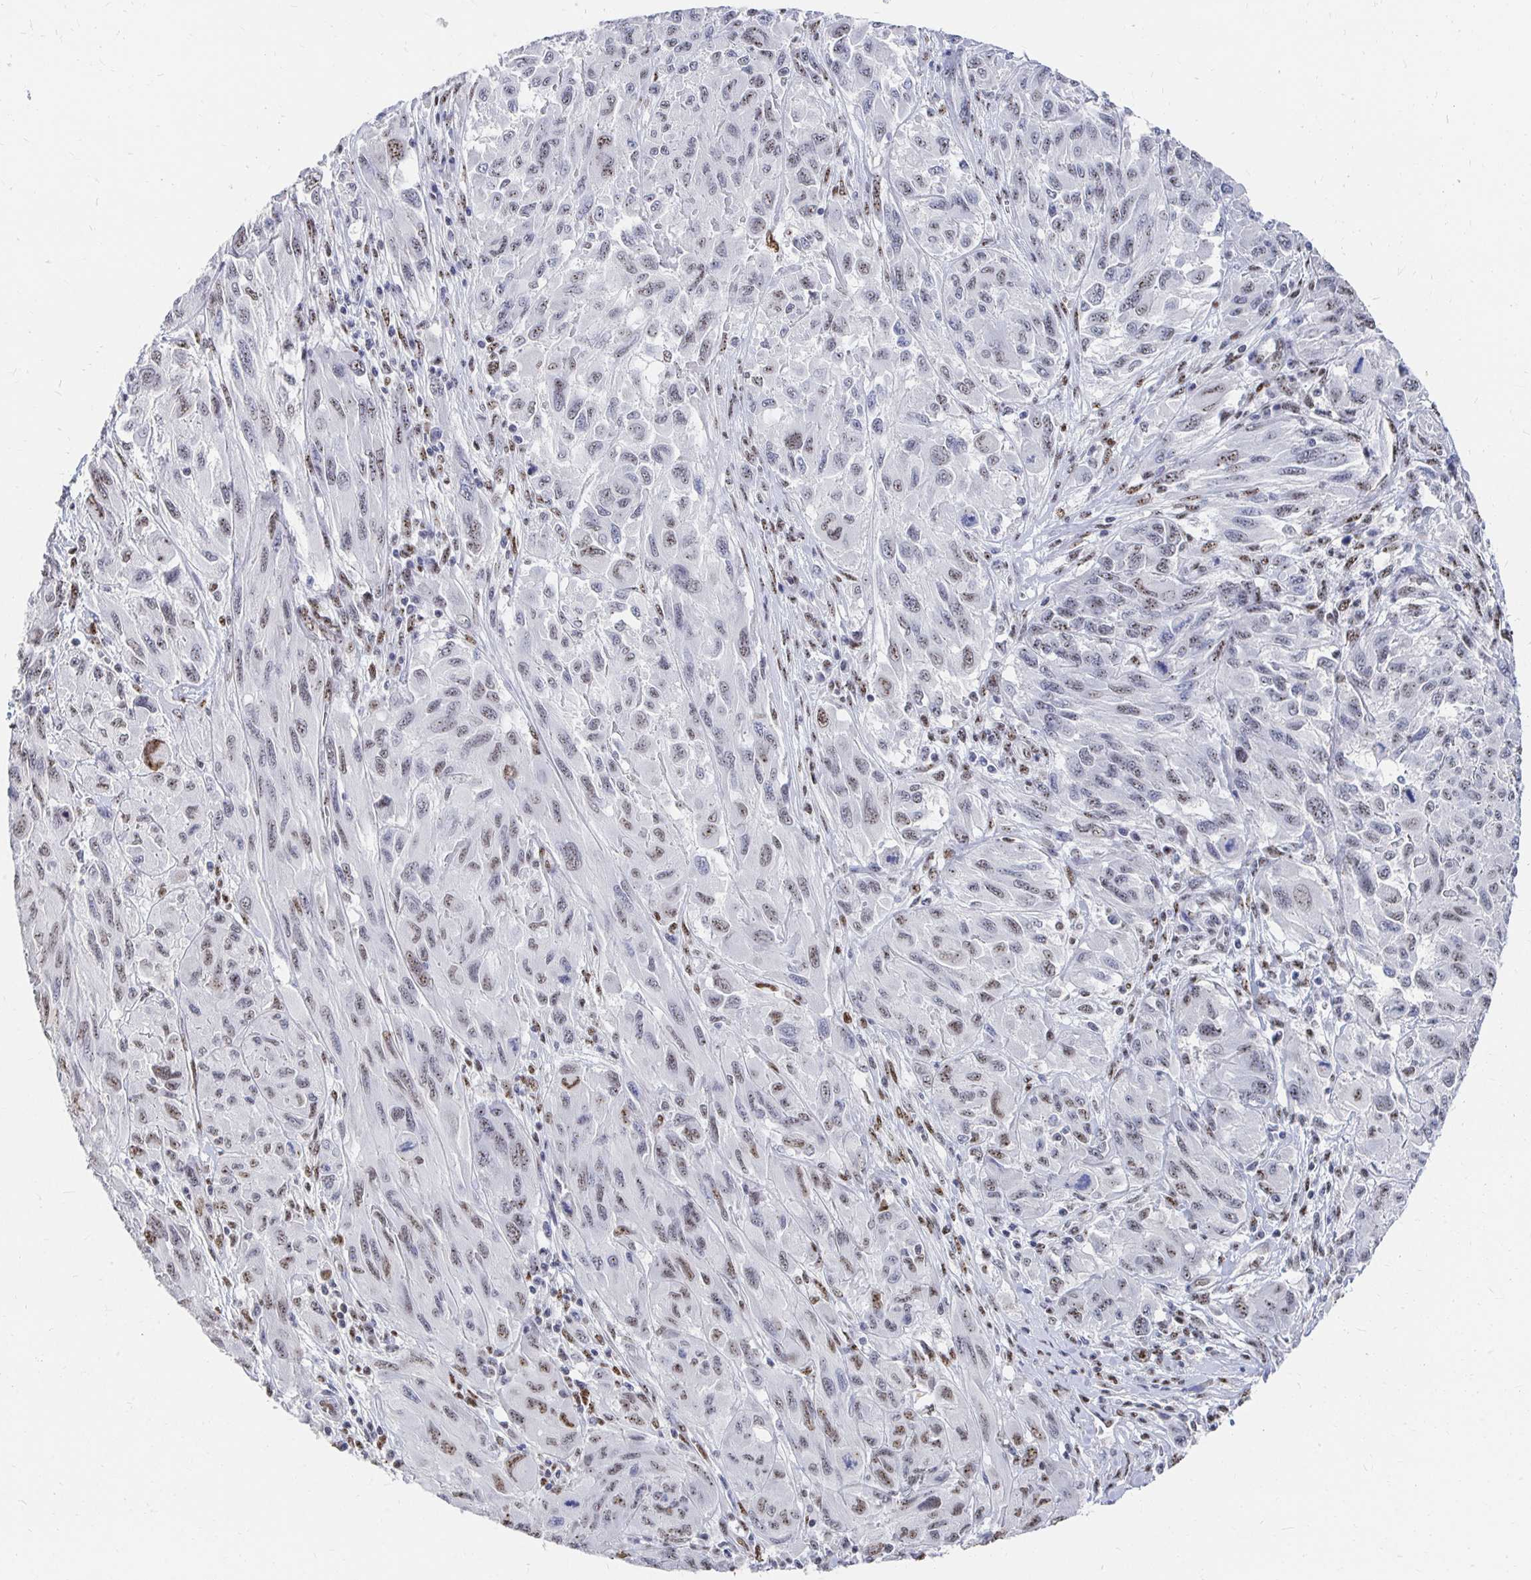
{"staining": {"intensity": "weak", "quantity": "<25%", "location": "nuclear"}, "tissue": "melanoma", "cell_type": "Tumor cells", "image_type": "cancer", "snomed": [{"axis": "morphology", "description": "Malignant melanoma, NOS"}, {"axis": "topography", "description": "Skin"}], "caption": "Malignant melanoma stained for a protein using immunohistochemistry (IHC) reveals no staining tumor cells.", "gene": "CLIC3", "patient": {"sex": "female", "age": 91}}